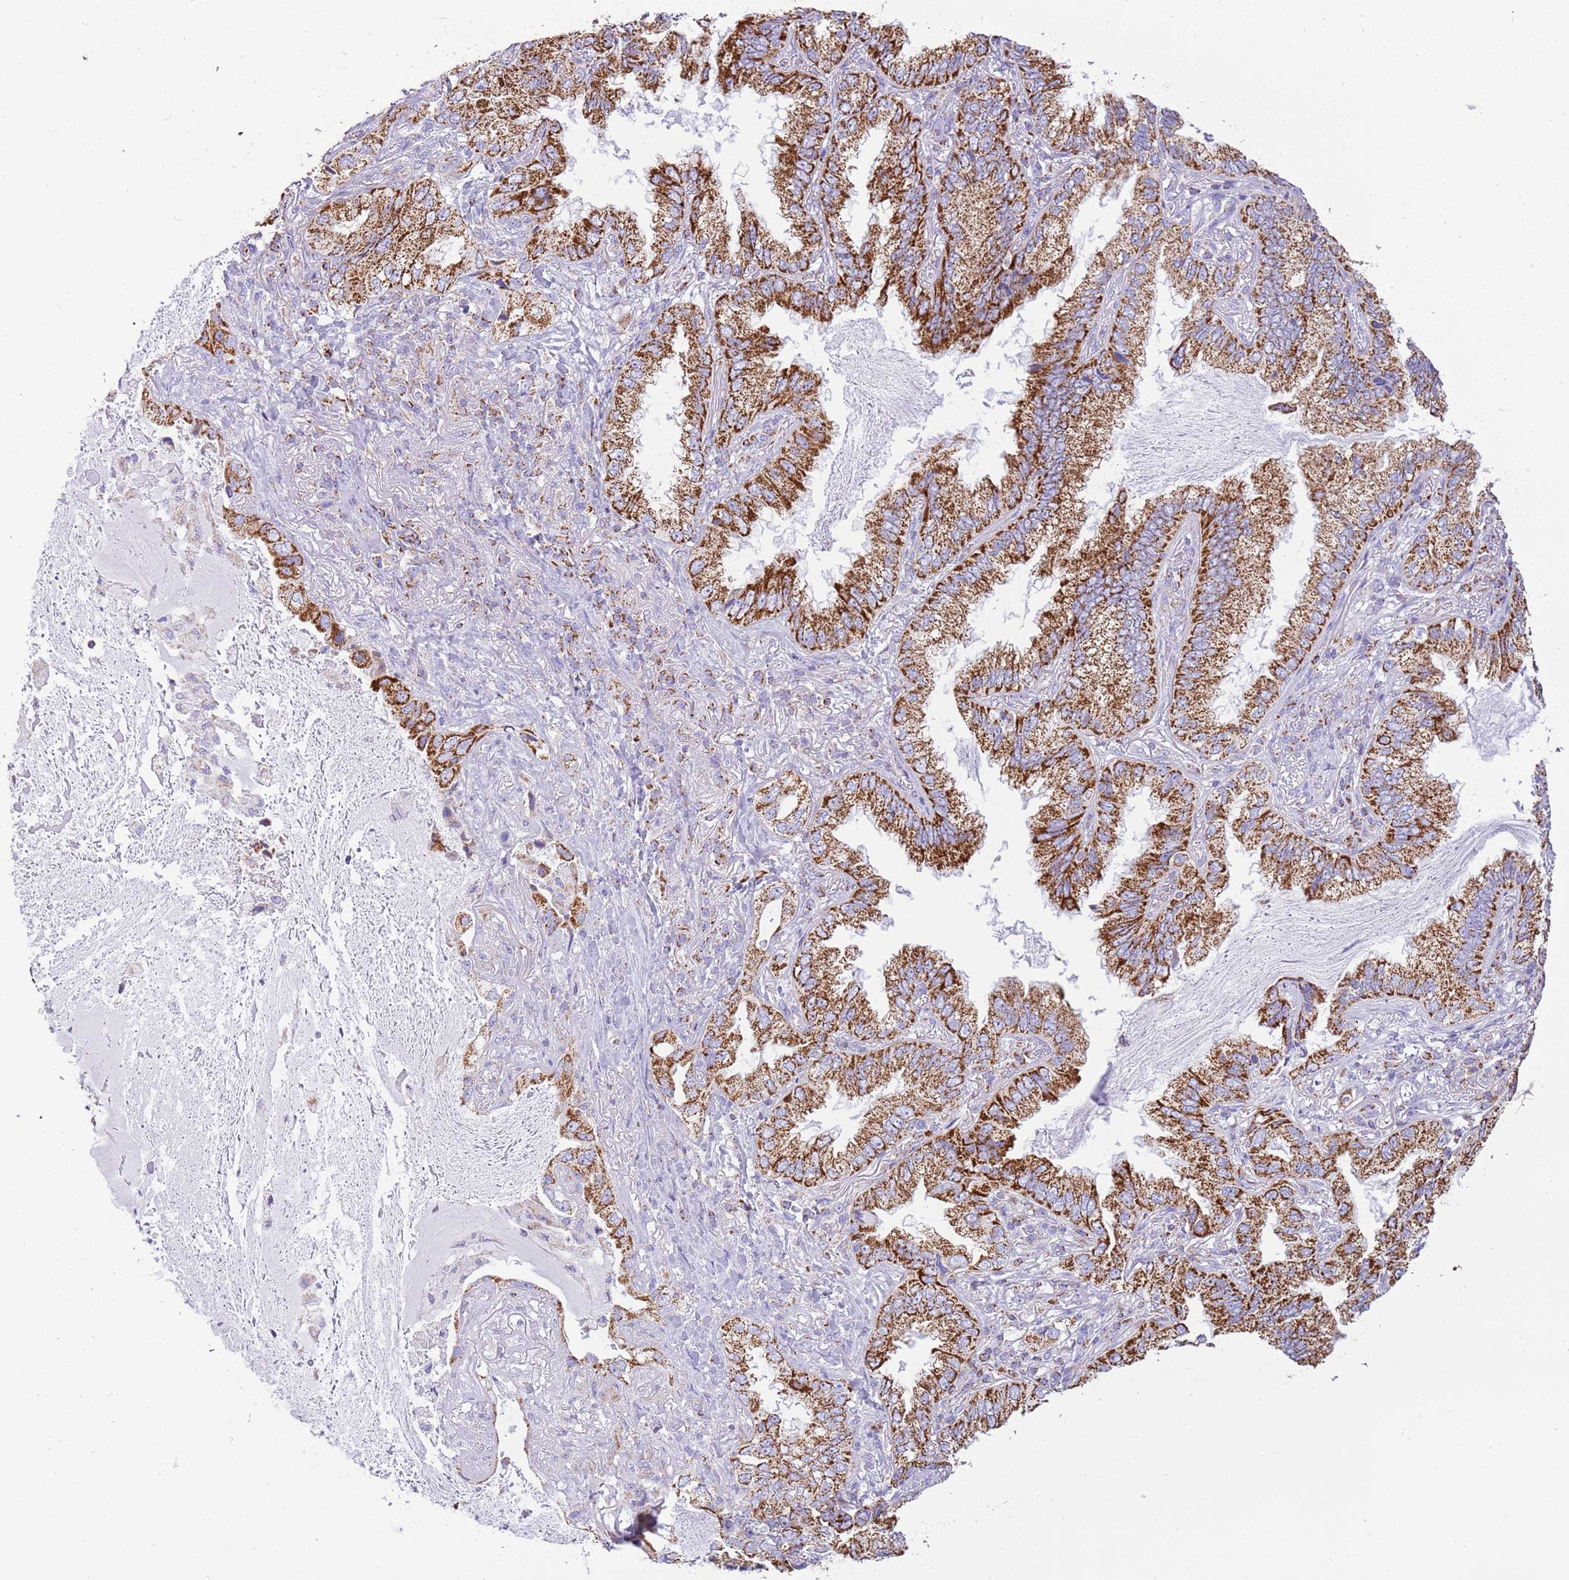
{"staining": {"intensity": "strong", "quantity": ">75%", "location": "cytoplasmic/membranous"}, "tissue": "lung cancer", "cell_type": "Tumor cells", "image_type": "cancer", "snomed": [{"axis": "morphology", "description": "Adenocarcinoma, NOS"}, {"axis": "topography", "description": "Lung"}], "caption": "Immunohistochemistry (IHC) image of neoplastic tissue: lung cancer stained using immunohistochemistry (IHC) reveals high levels of strong protein expression localized specifically in the cytoplasmic/membranous of tumor cells, appearing as a cytoplasmic/membranous brown color.", "gene": "SUCLG2", "patient": {"sex": "female", "age": 69}}